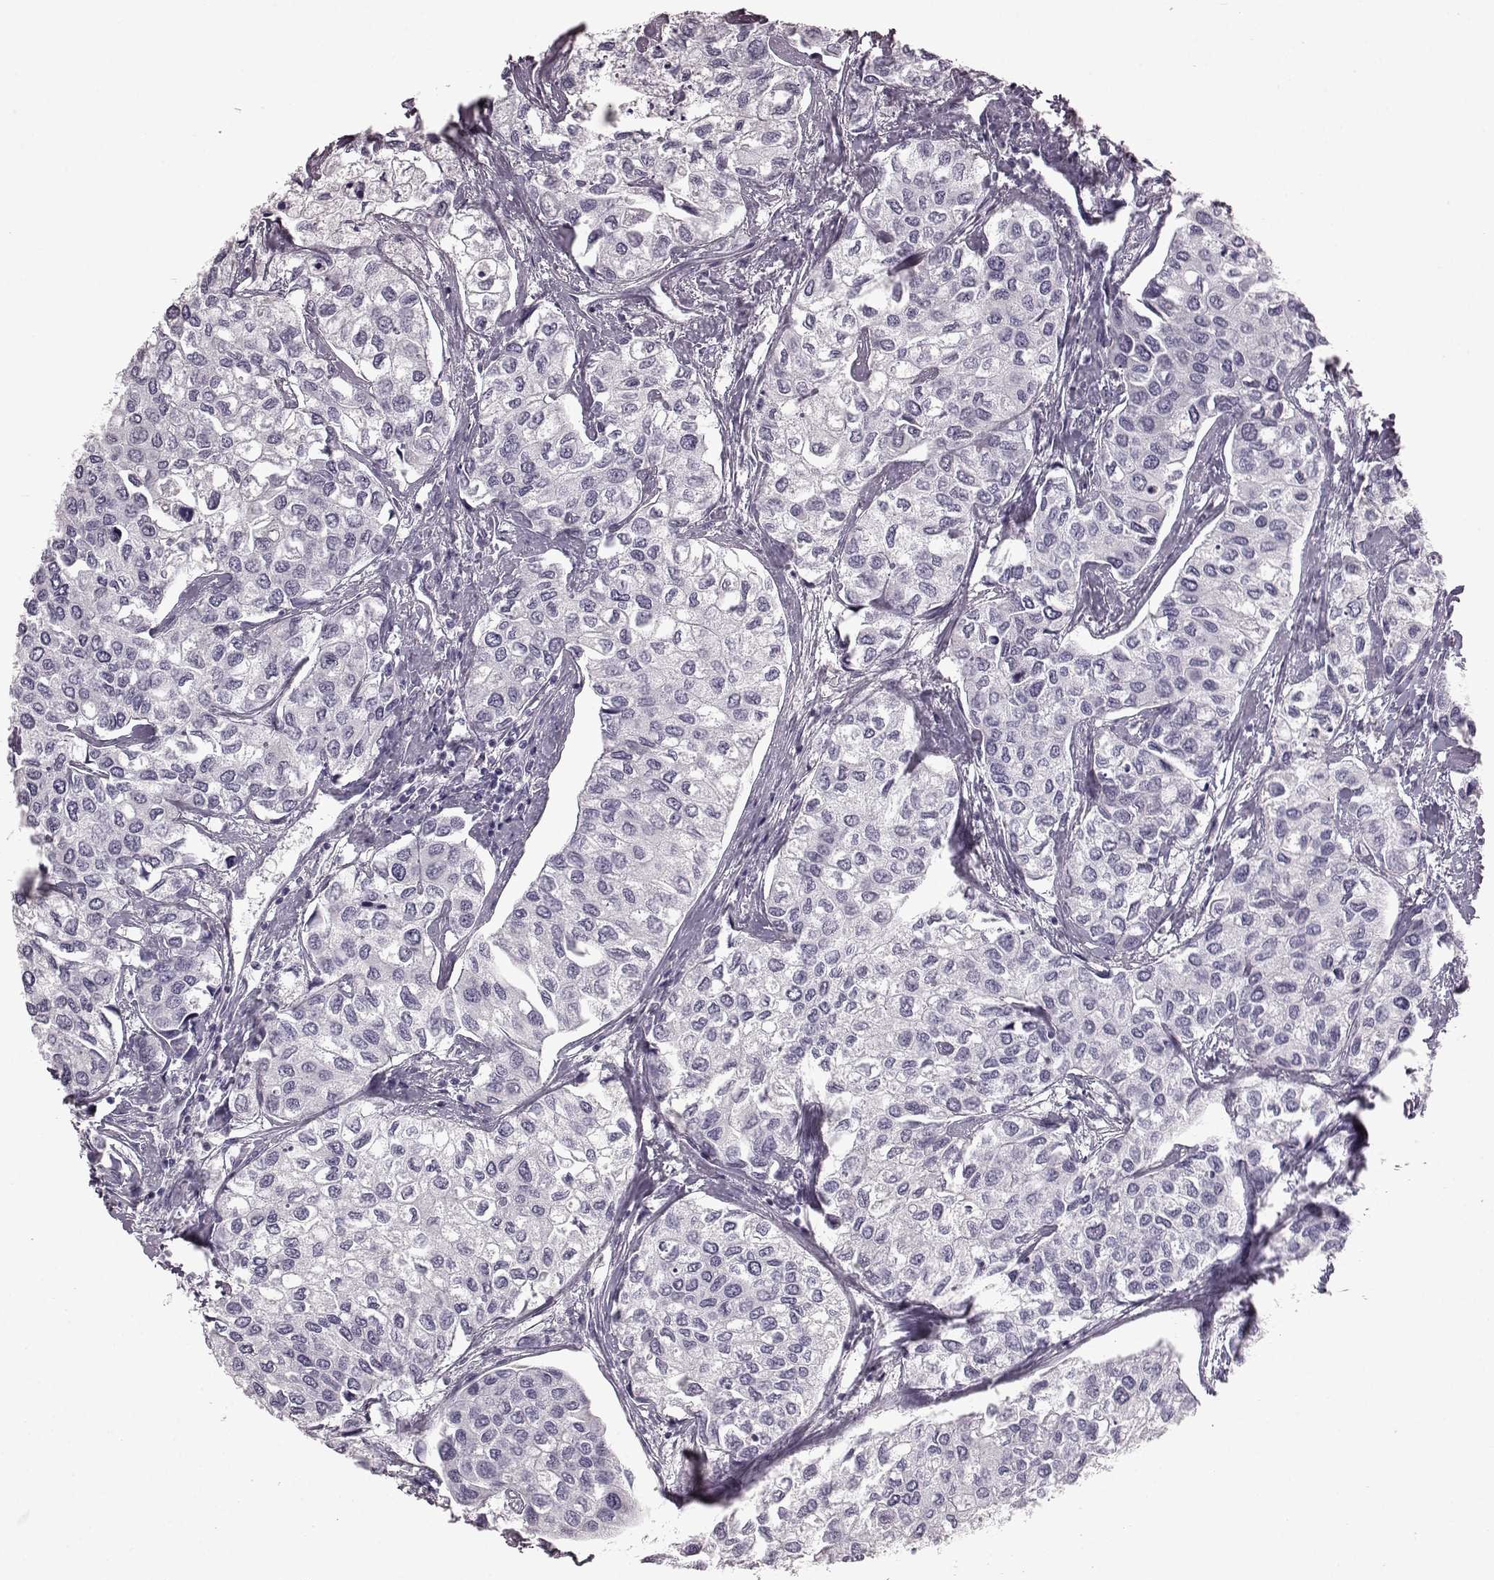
{"staining": {"intensity": "negative", "quantity": "none", "location": "none"}, "tissue": "urothelial cancer", "cell_type": "Tumor cells", "image_type": "cancer", "snomed": [{"axis": "morphology", "description": "Urothelial carcinoma, High grade"}, {"axis": "topography", "description": "Urinary bladder"}], "caption": "This is an immunohistochemistry (IHC) photomicrograph of urothelial carcinoma (high-grade). There is no expression in tumor cells.", "gene": "AIPL1", "patient": {"sex": "male", "age": 73}}